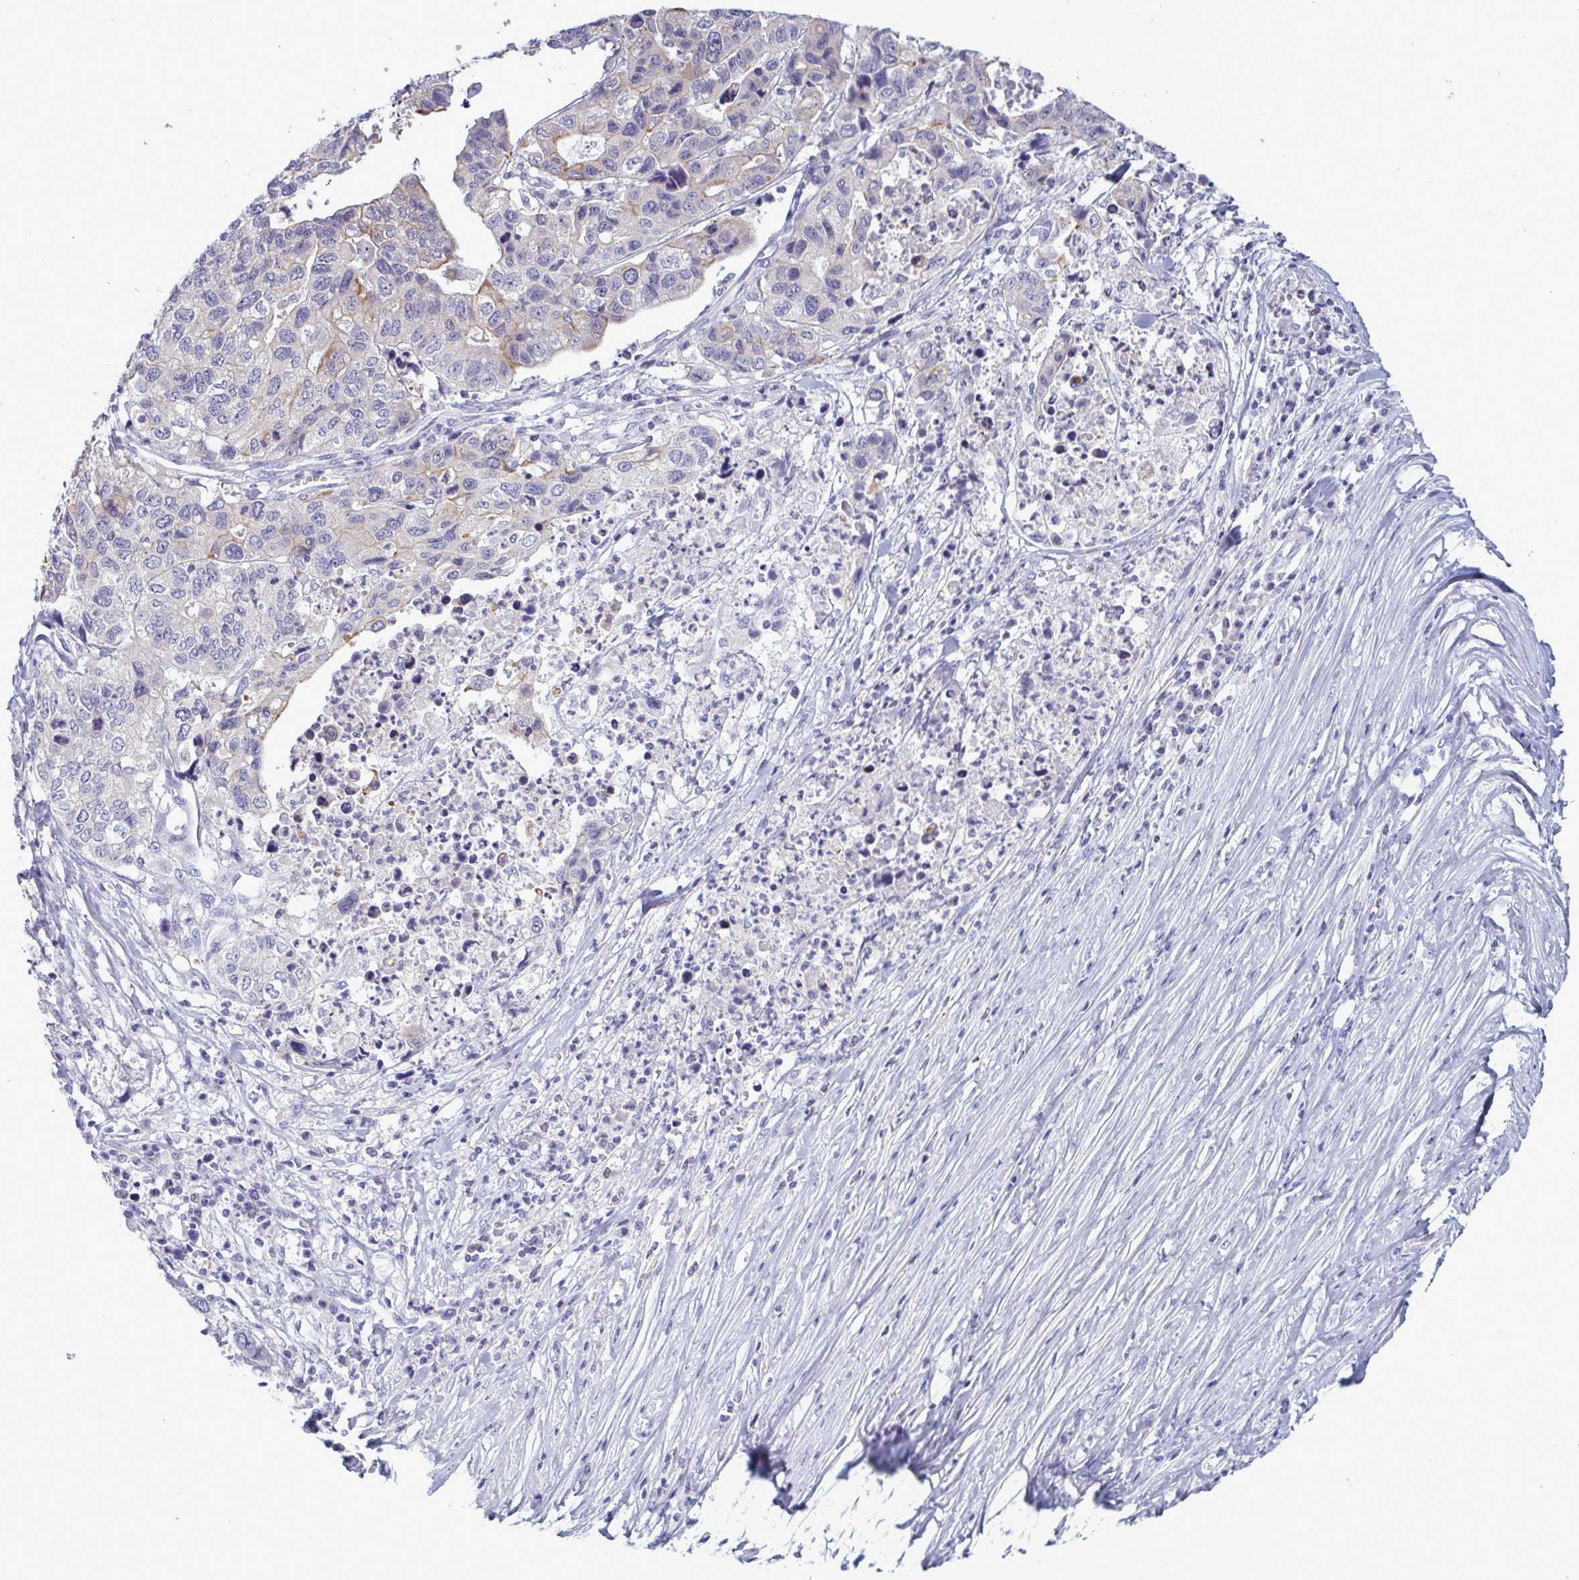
{"staining": {"intensity": "moderate", "quantity": "<25%", "location": "cytoplasmic/membranous"}, "tissue": "stomach cancer", "cell_type": "Tumor cells", "image_type": "cancer", "snomed": [{"axis": "morphology", "description": "Adenocarcinoma, NOS"}, {"axis": "topography", "description": "Stomach, upper"}], "caption": "An immunohistochemistry (IHC) image of neoplastic tissue is shown. Protein staining in brown labels moderate cytoplasmic/membranous positivity in stomach adenocarcinoma within tumor cells.", "gene": "TENT5D", "patient": {"sex": "female", "age": 67}}